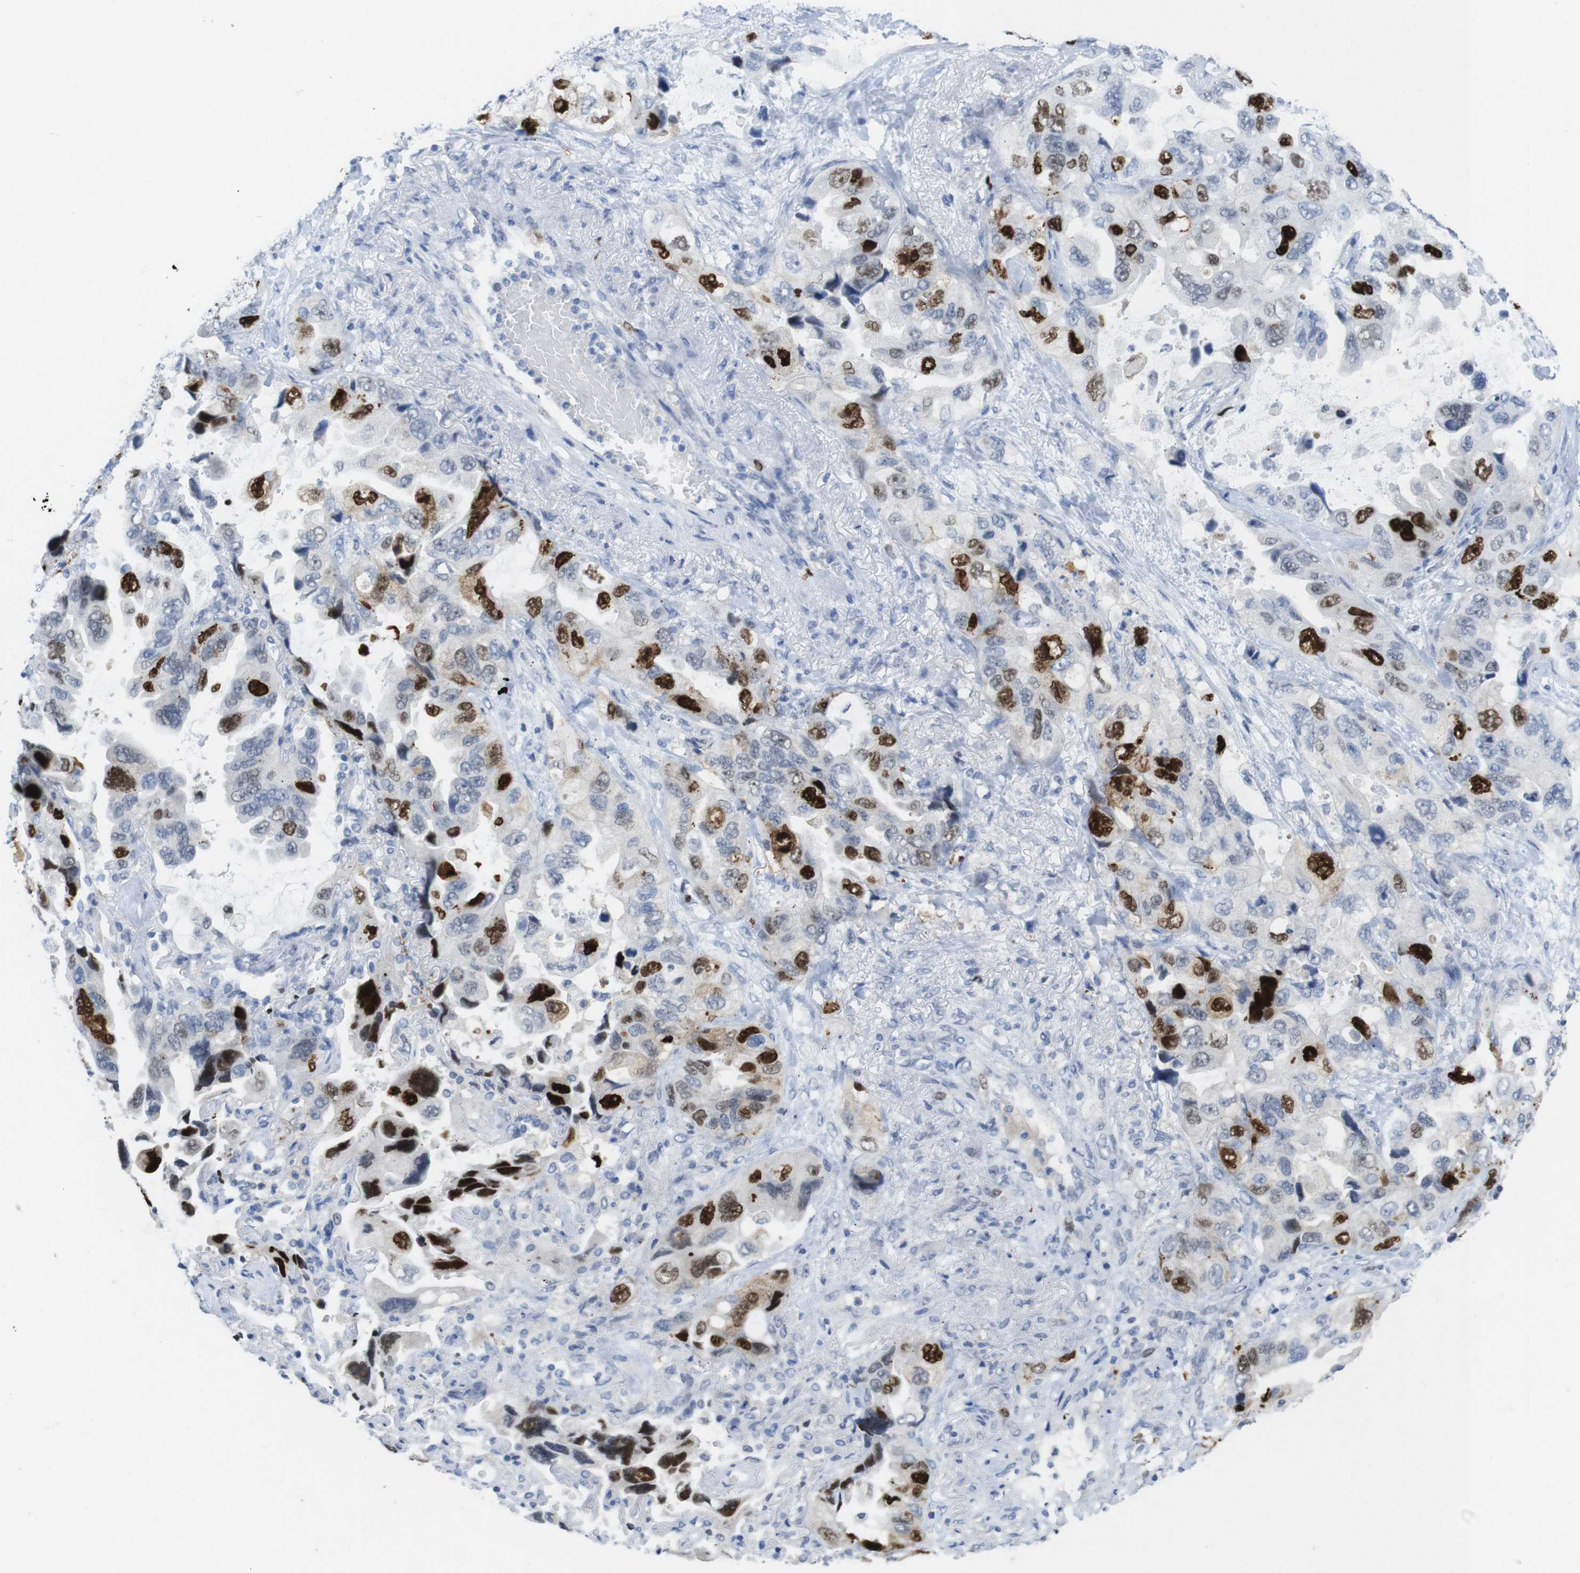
{"staining": {"intensity": "strong", "quantity": "25%-75%", "location": "nuclear"}, "tissue": "lung cancer", "cell_type": "Tumor cells", "image_type": "cancer", "snomed": [{"axis": "morphology", "description": "Squamous cell carcinoma, NOS"}, {"axis": "topography", "description": "Lung"}], "caption": "The immunohistochemical stain labels strong nuclear expression in tumor cells of lung cancer tissue.", "gene": "KPNA2", "patient": {"sex": "female", "age": 73}}